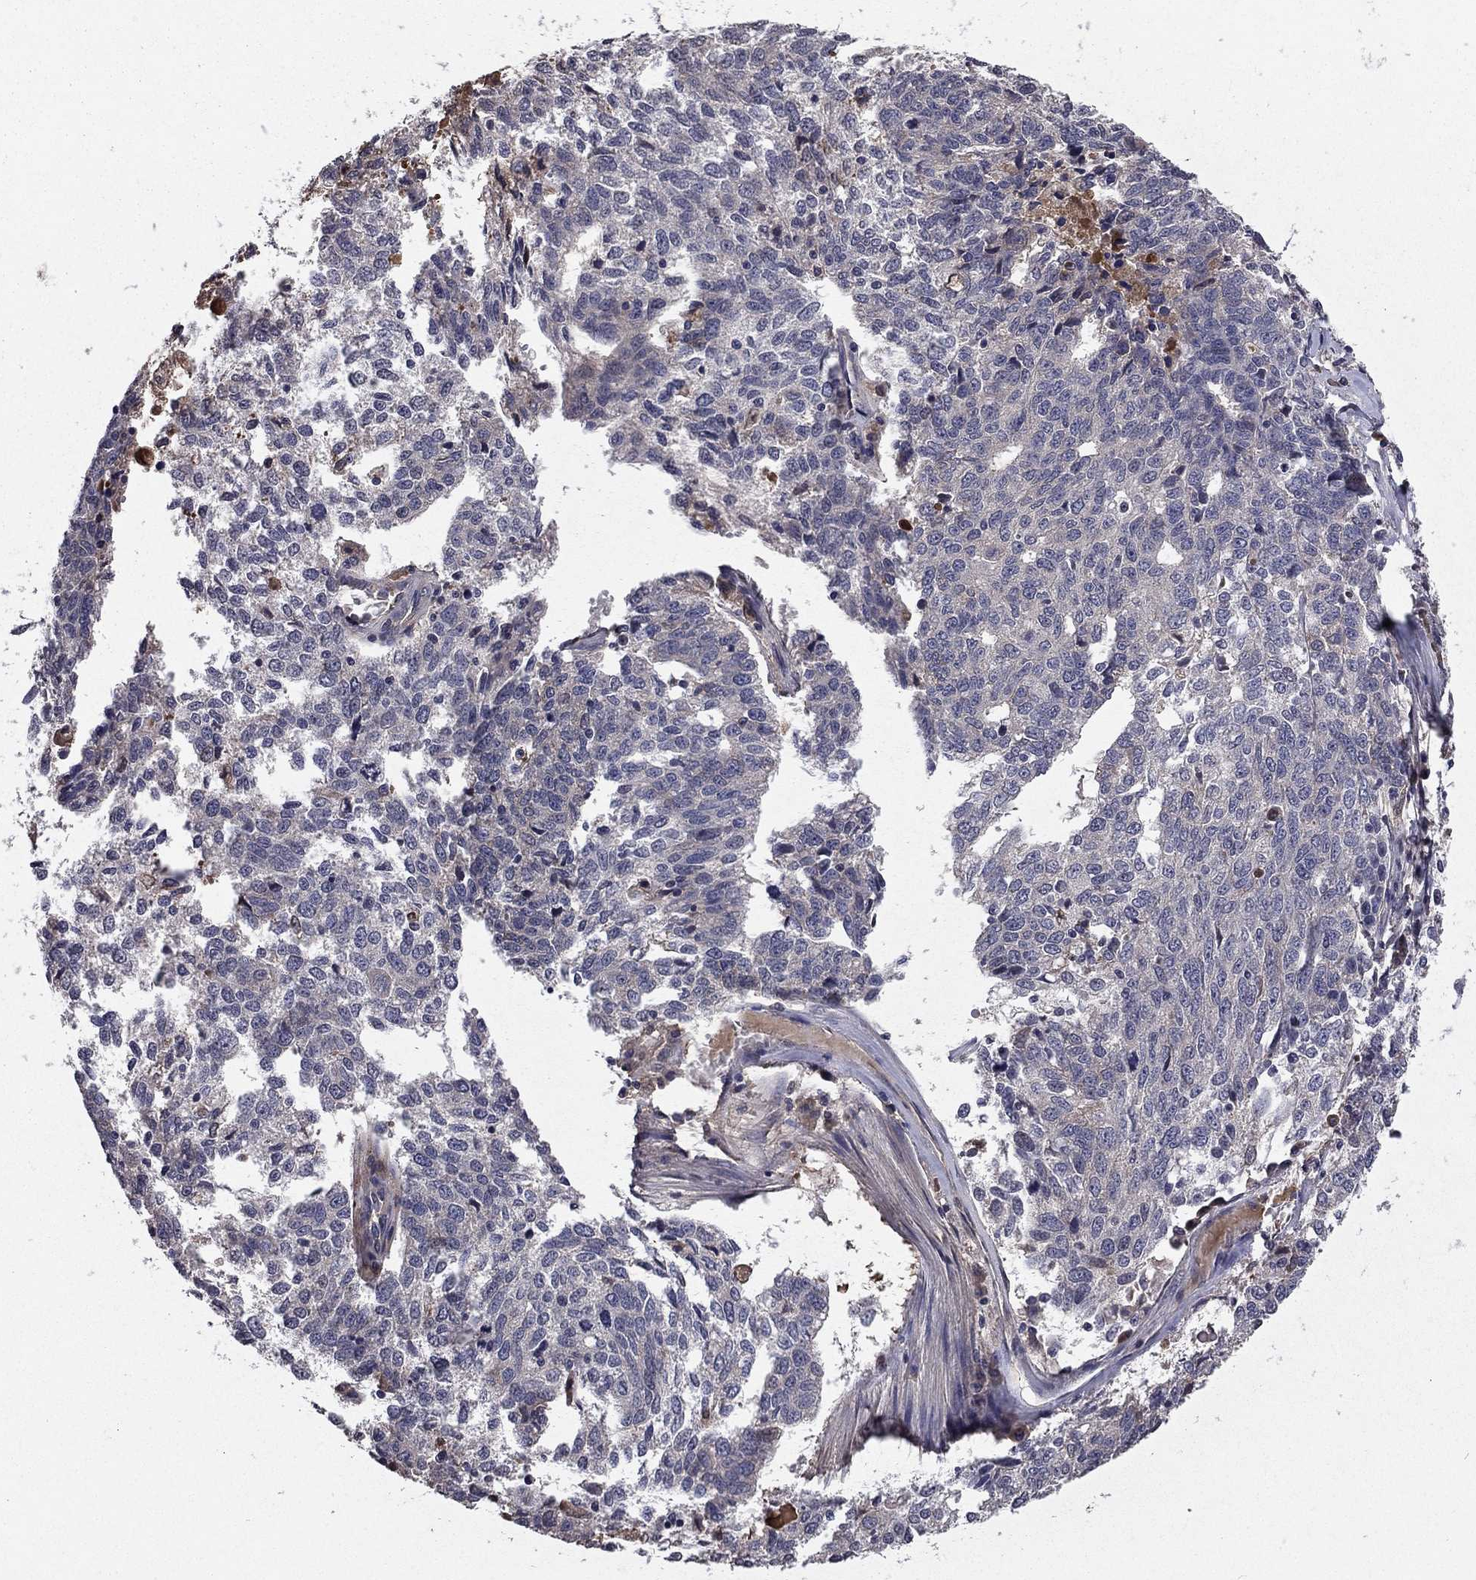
{"staining": {"intensity": "negative", "quantity": "none", "location": "none"}, "tissue": "ovarian cancer", "cell_type": "Tumor cells", "image_type": "cancer", "snomed": [{"axis": "morphology", "description": "Cystadenocarcinoma, serous, NOS"}, {"axis": "topography", "description": "Ovary"}], "caption": "Human ovarian cancer stained for a protein using immunohistochemistry (IHC) exhibits no staining in tumor cells.", "gene": "PROS1", "patient": {"sex": "female", "age": 71}}